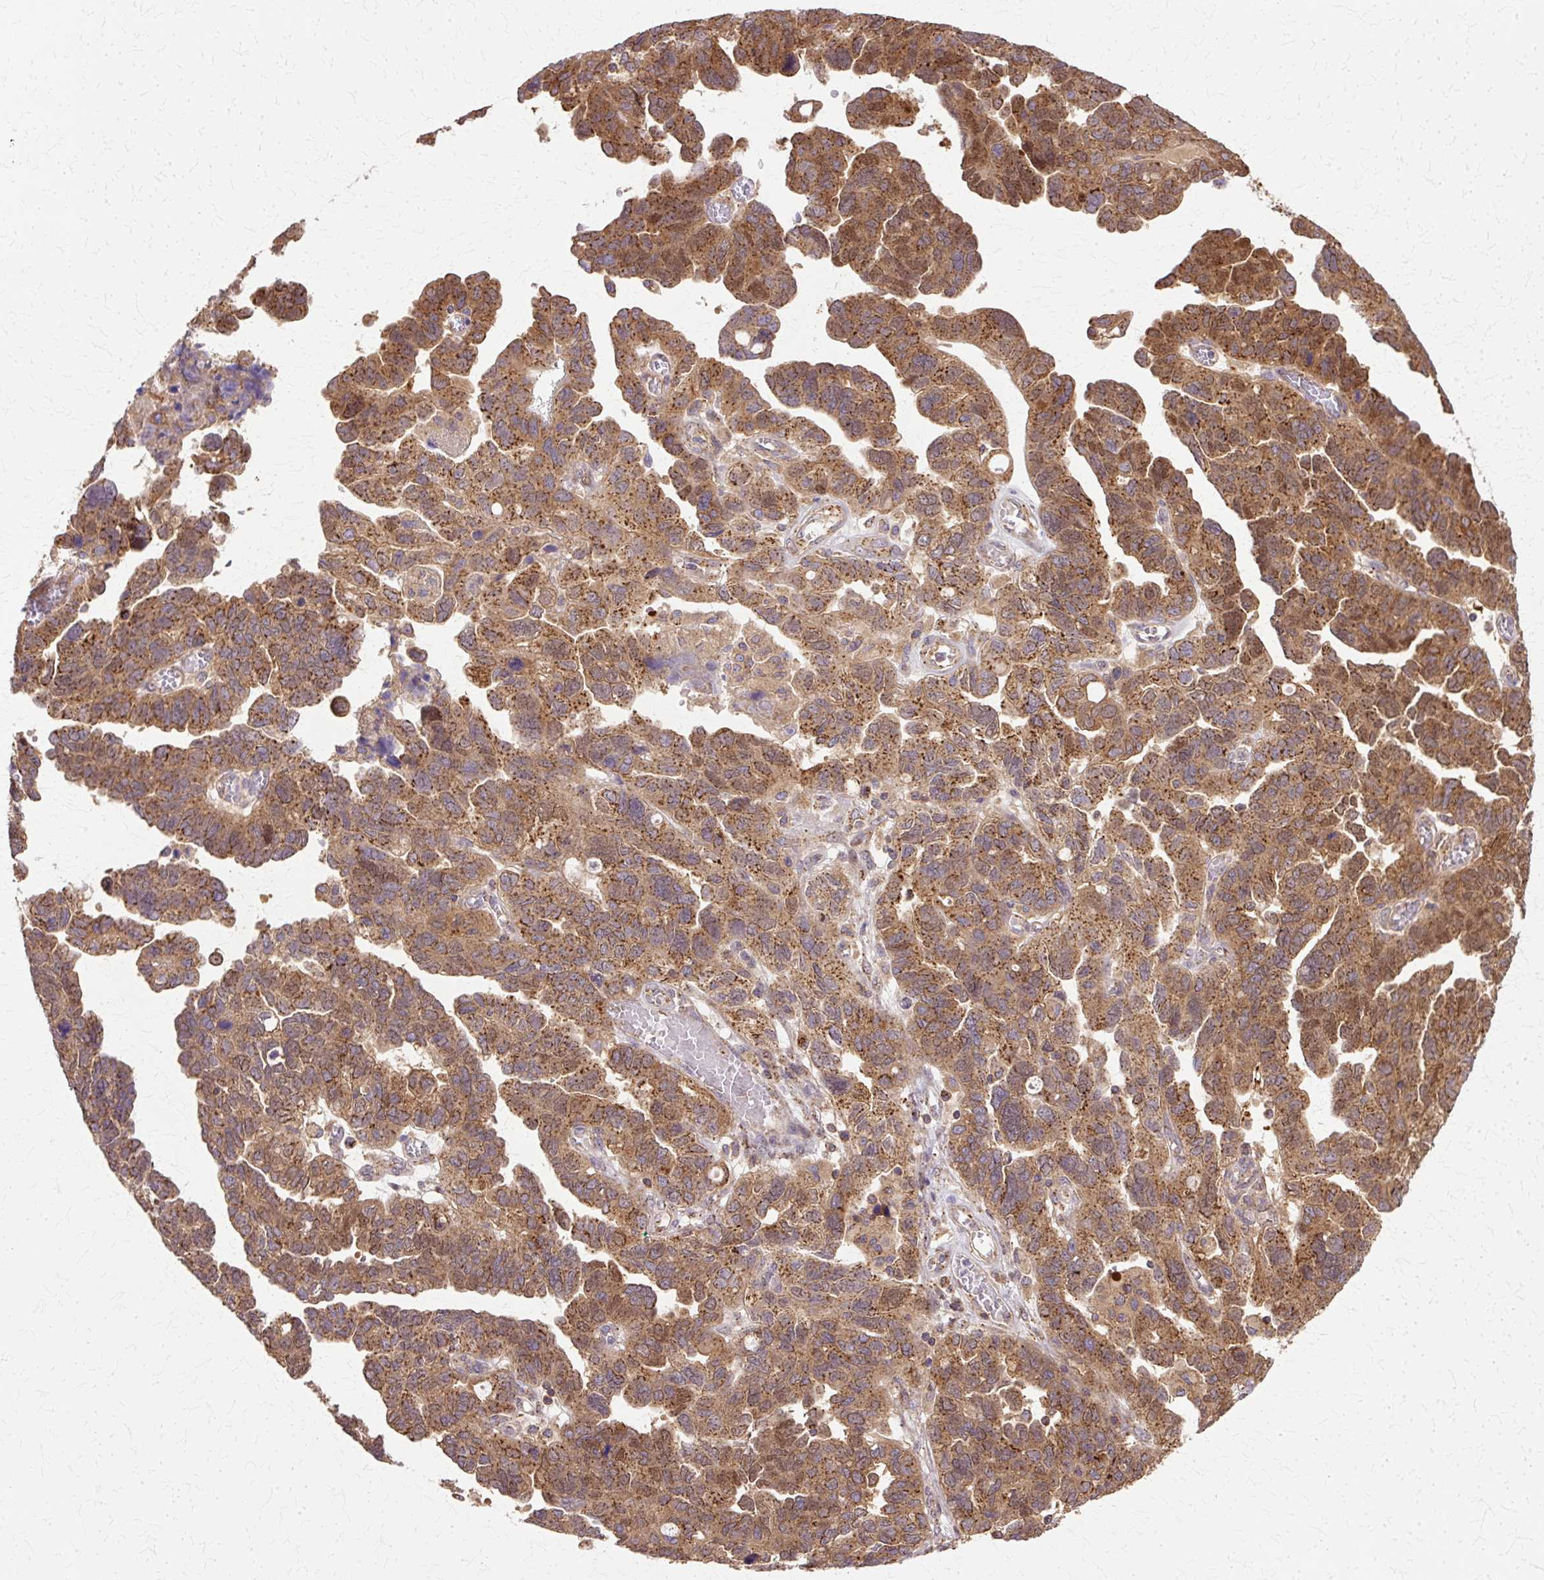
{"staining": {"intensity": "strong", "quantity": ">75%", "location": "cytoplasmic/membranous"}, "tissue": "ovarian cancer", "cell_type": "Tumor cells", "image_type": "cancer", "snomed": [{"axis": "morphology", "description": "Cystadenocarcinoma, serous, NOS"}, {"axis": "topography", "description": "Ovary"}], "caption": "There is high levels of strong cytoplasmic/membranous positivity in tumor cells of ovarian serous cystadenocarcinoma, as demonstrated by immunohistochemical staining (brown color).", "gene": "COPB1", "patient": {"sex": "female", "age": 64}}